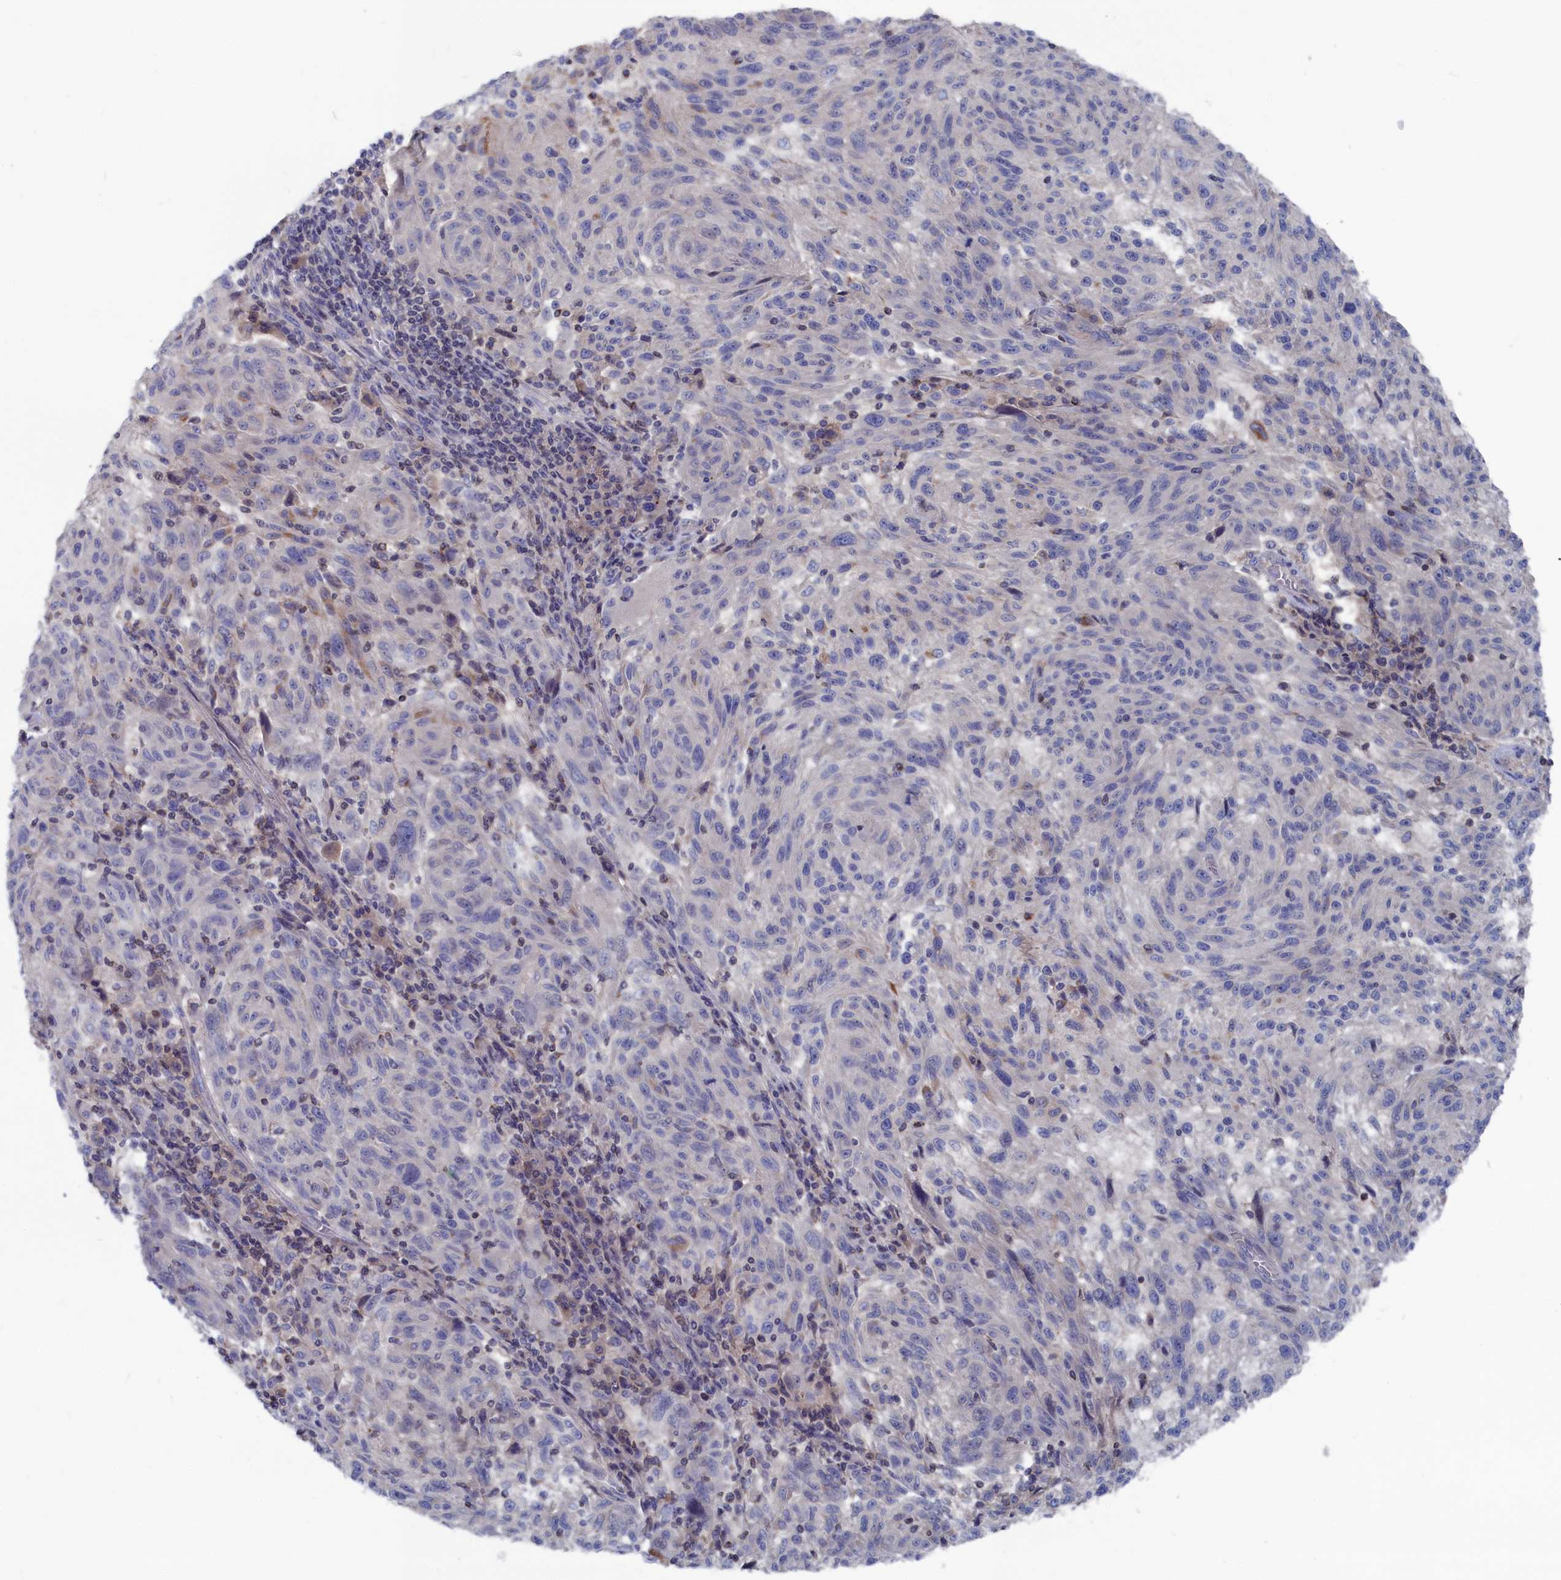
{"staining": {"intensity": "negative", "quantity": "none", "location": "none"}, "tissue": "melanoma", "cell_type": "Tumor cells", "image_type": "cancer", "snomed": [{"axis": "morphology", "description": "Malignant melanoma, NOS"}, {"axis": "topography", "description": "Skin"}], "caption": "The micrograph exhibits no staining of tumor cells in malignant melanoma.", "gene": "CEND1", "patient": {"sex": "male", "age": 53}}